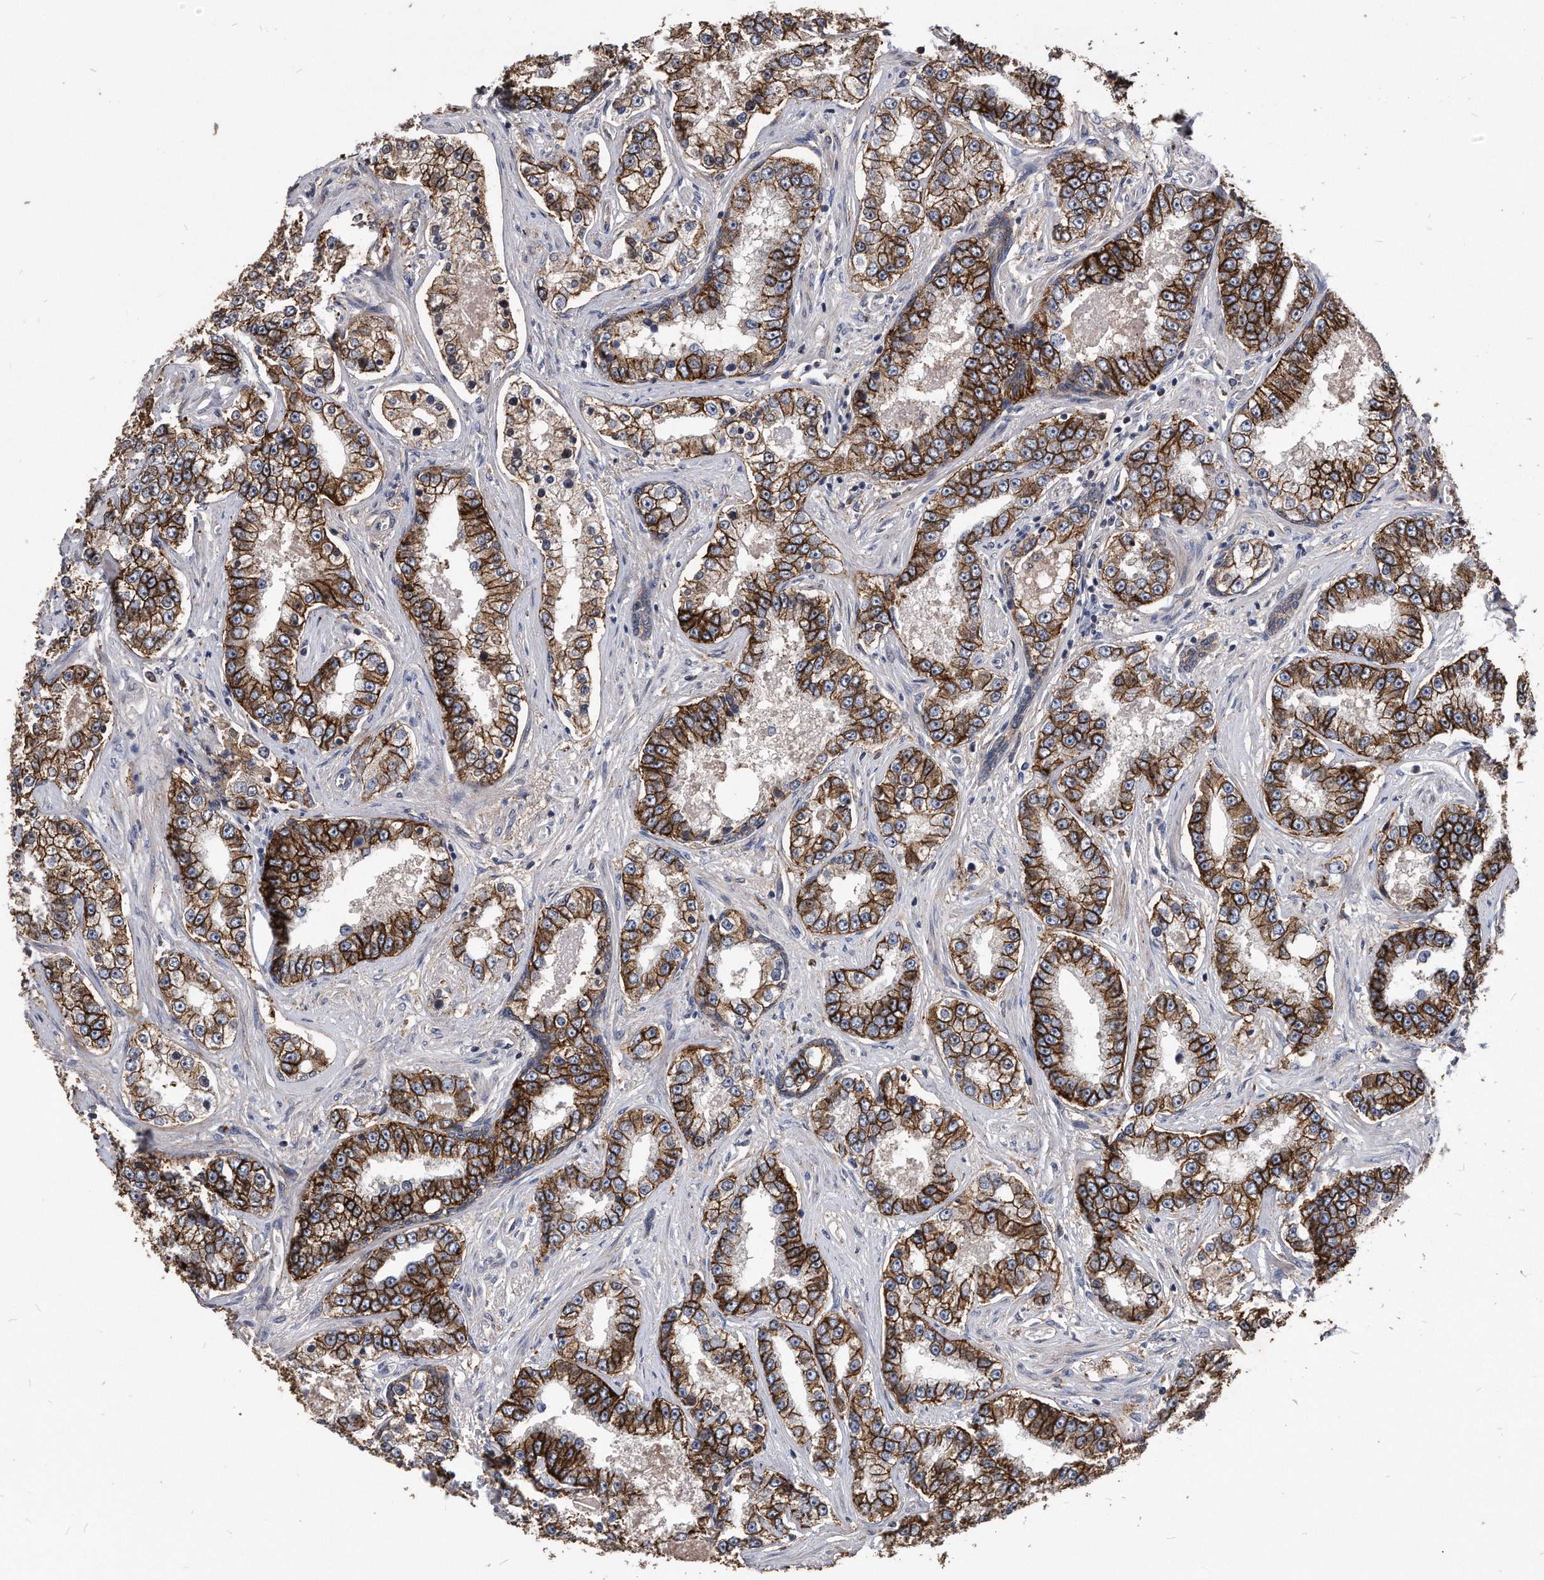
{"staining": {"intensity": "strong", "quantity": ">75%", "location": "cytoplasmic/membranous"}, "tissue": "prostate cancer", "cell_type": "Tumor cells", "image_type": "cancer", "snomed": [{"axis": "morphology", "description": "Normal tissue, NOS"}, {"axis": "morphology", "description": "Adenocarcinoma, High grade"}, {"axis": "topography", "description": "Prostate"}], "caption": "About >75% of tumor cells in prostate cancer reveal strong cytoplasmic/membranous protein expression as visualized by brown immunohistochemical staining.", "gene": "IL20RA", "patient": {"sex": "male", "age": 83}}